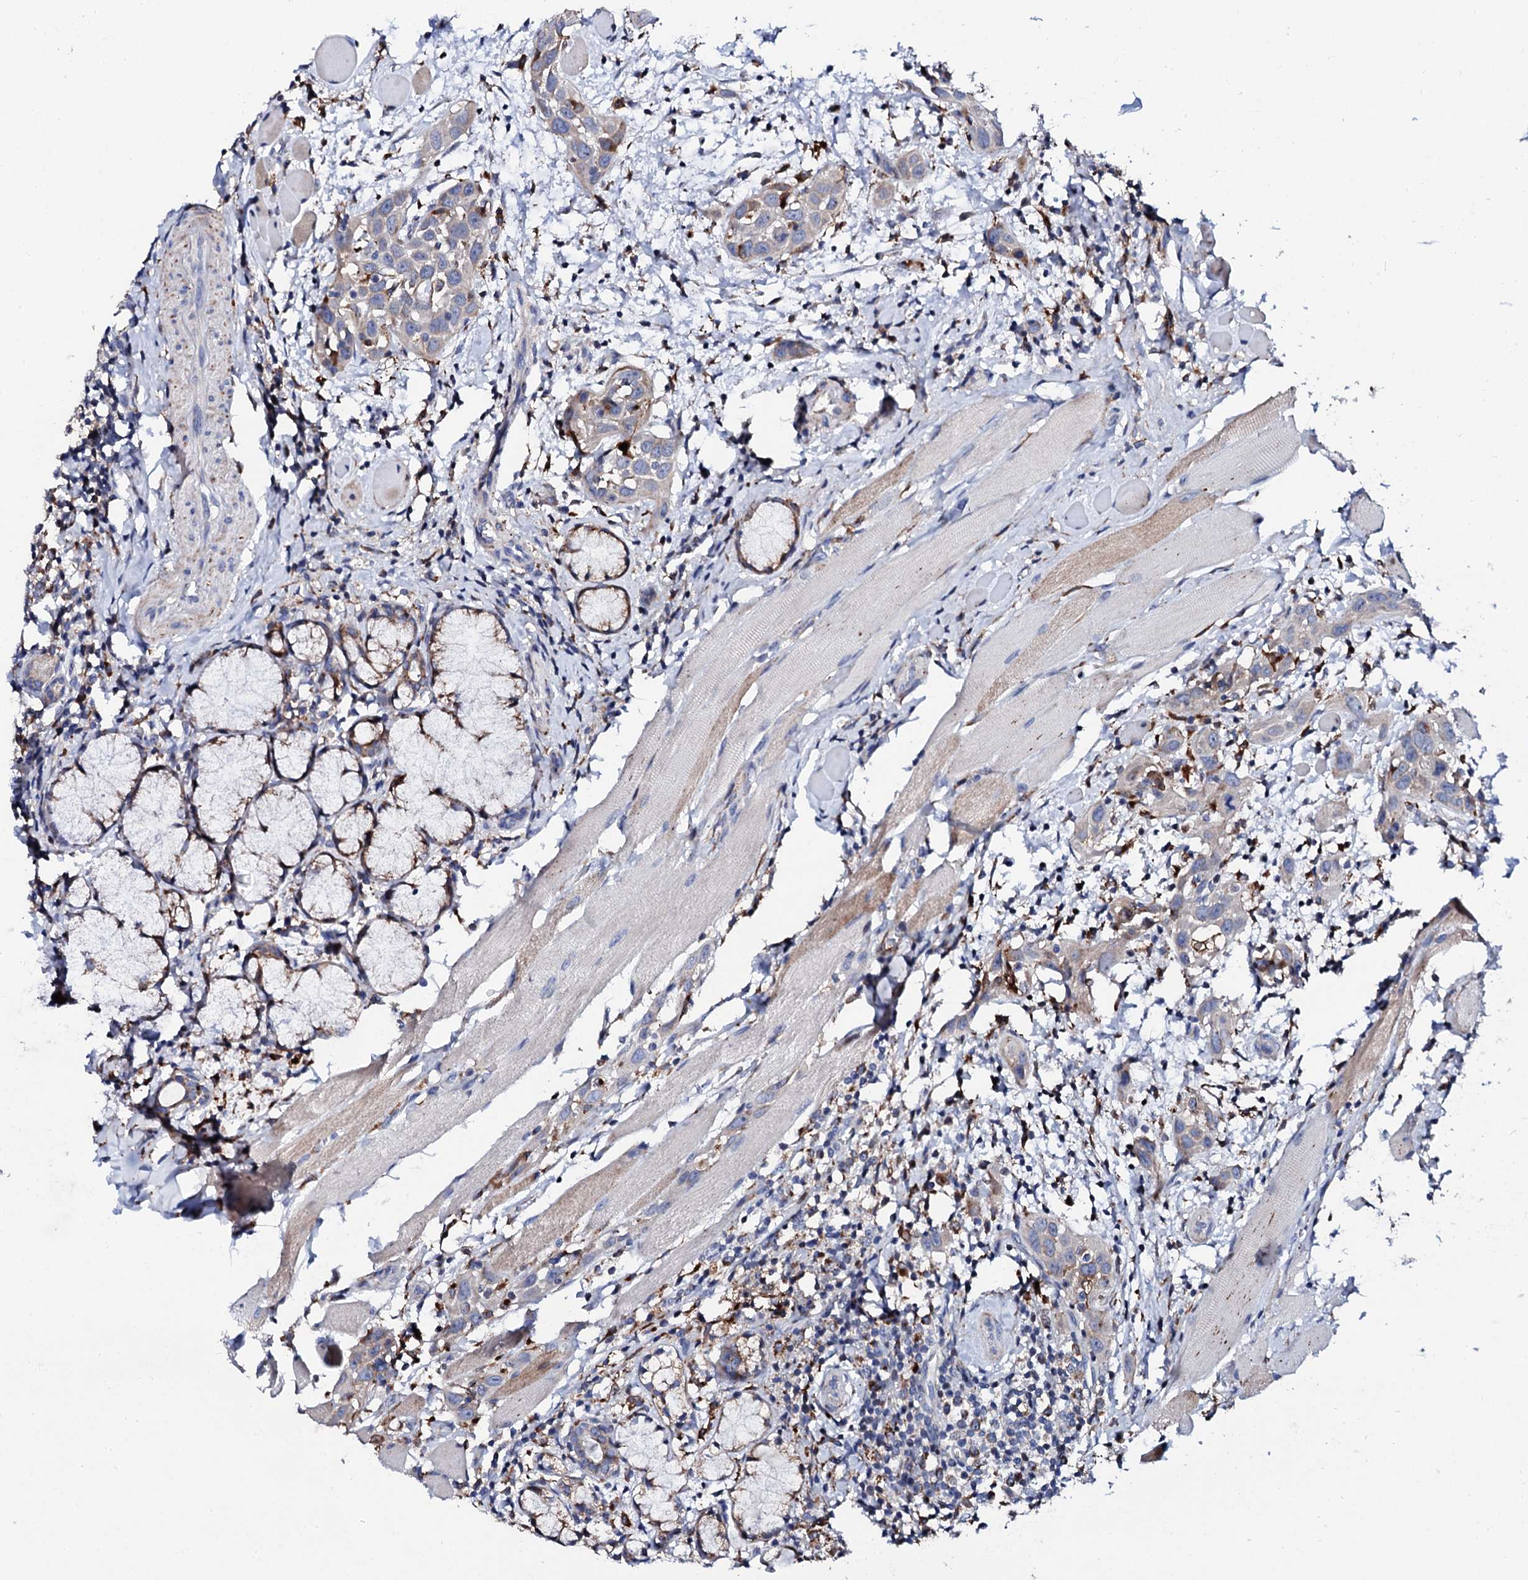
{"staining": {"intensity": "weak", "quantity": "<25%", "location": "cytoplasmic/membranous"}, "tissue": "head and neck cancer", "cell_type": "Tumor cells", "image_type": "cancer", "snomed": [{"axis": "morphology", "description": "Squamous cell carcinoma, NOS"}, {"axis": "topography", "description": "Oral tissue"}, {"axis": "topography", "description": "Head-Neck"}], "caption": "Immunohistochemistry of head and neck squamous cell carcinoma demonstrates no positivity in tumor cells. (DAB (3,3'-diaminobenzidine) immunohistochemistry, high magnification).", "gene": "TCIRG1", "patient": {"sex": "female", "age": 50}}